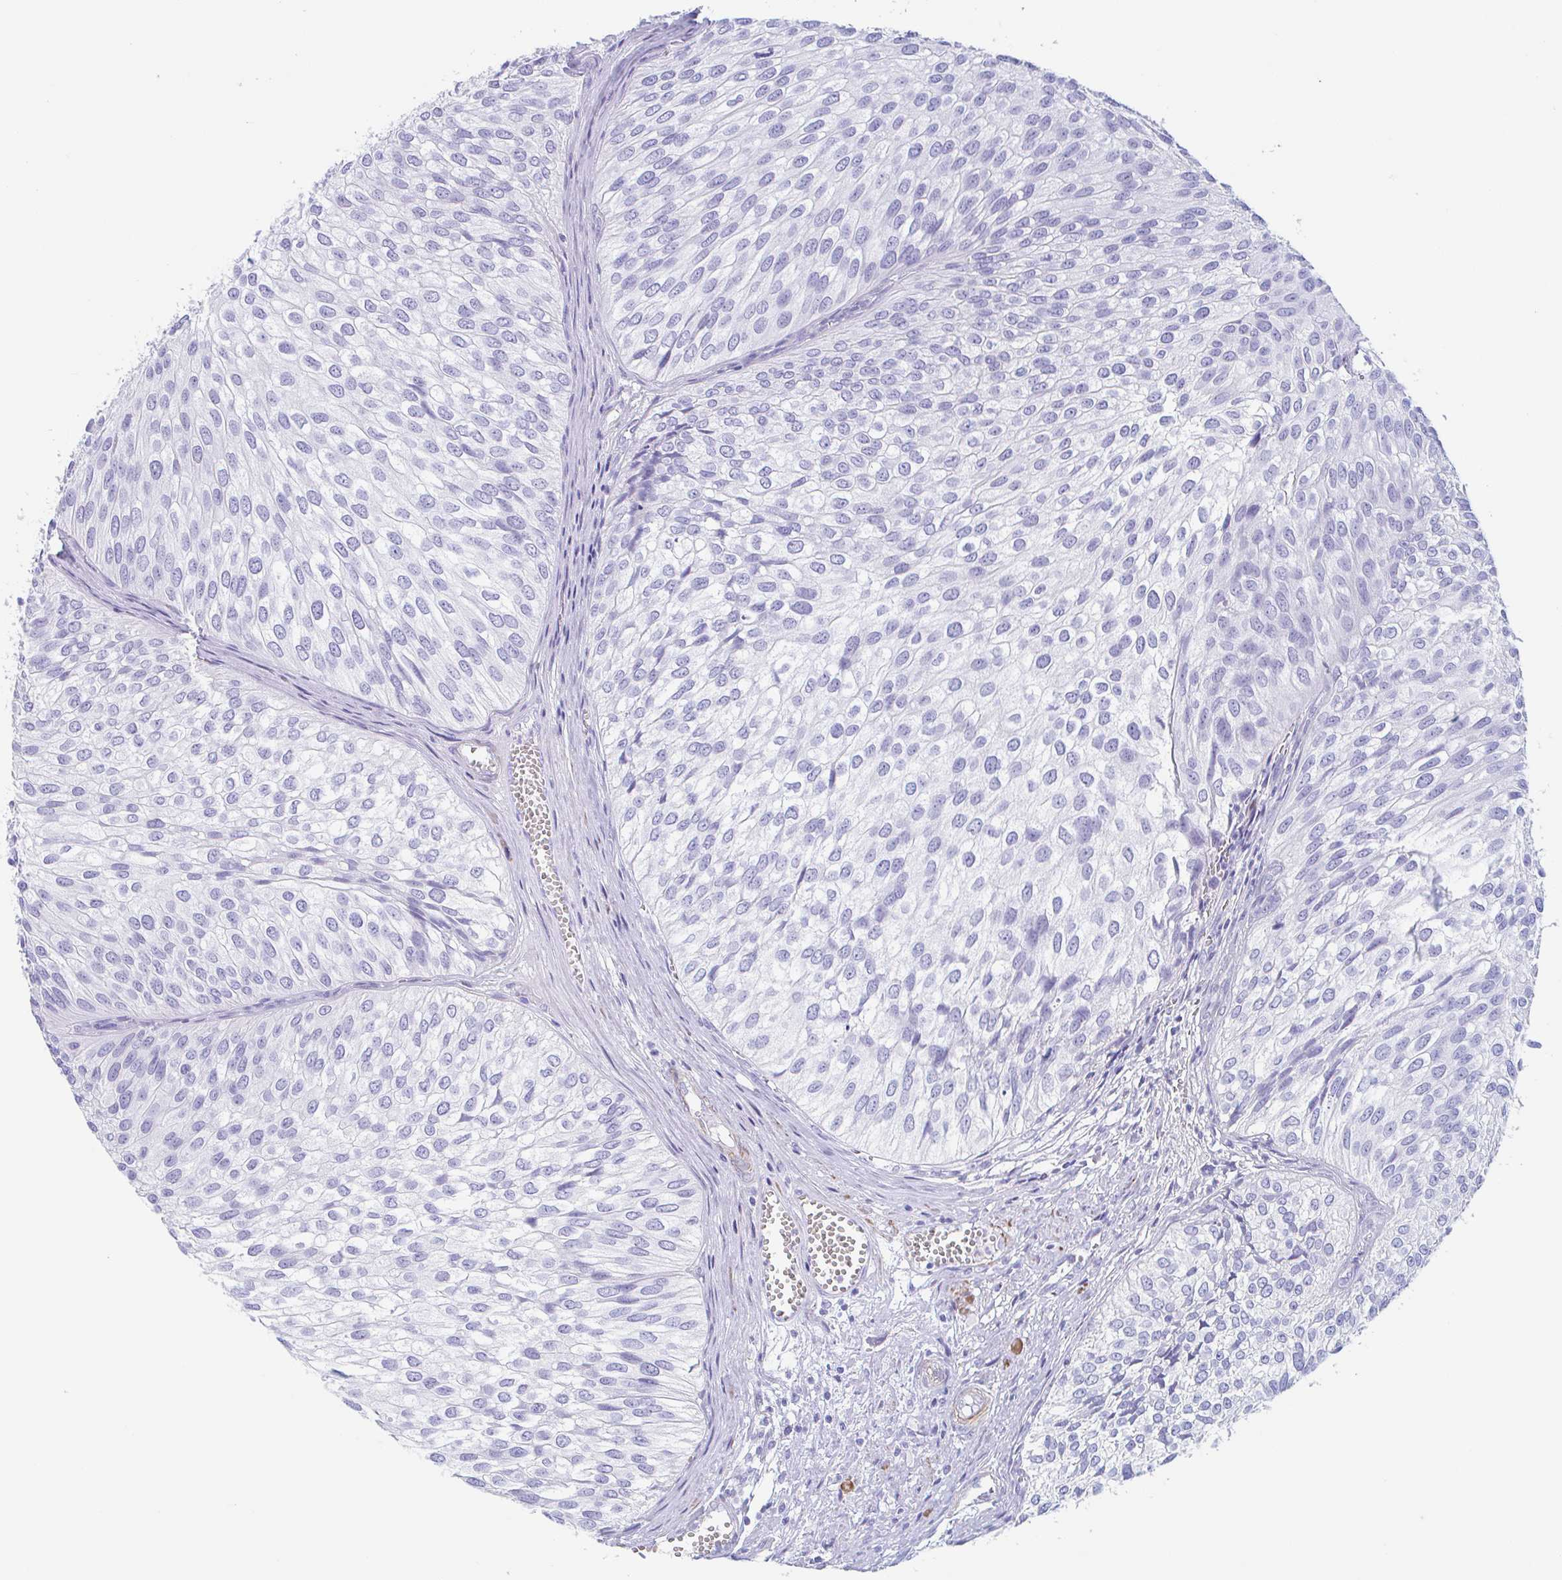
{"staining": {"intensity": "negative", "quantity": "none", "location": "none"}, "tissue": "urothelial cancer", "cell_type": "Tumor cells", "image_type": "cancer", "snomed": [{"axis": "morphology", "description": "Urothelial carcinoma, Low grade"}, {"axis": "topography", "description": "Urinary bladder"}], "caption": "Urothelial carcinoma (low-grade) was stained to show a protein in brown. There is no significant staining in tumor cells.", "gene": "TAS2R41", "patient": {"sex": "male", "age": 91}}